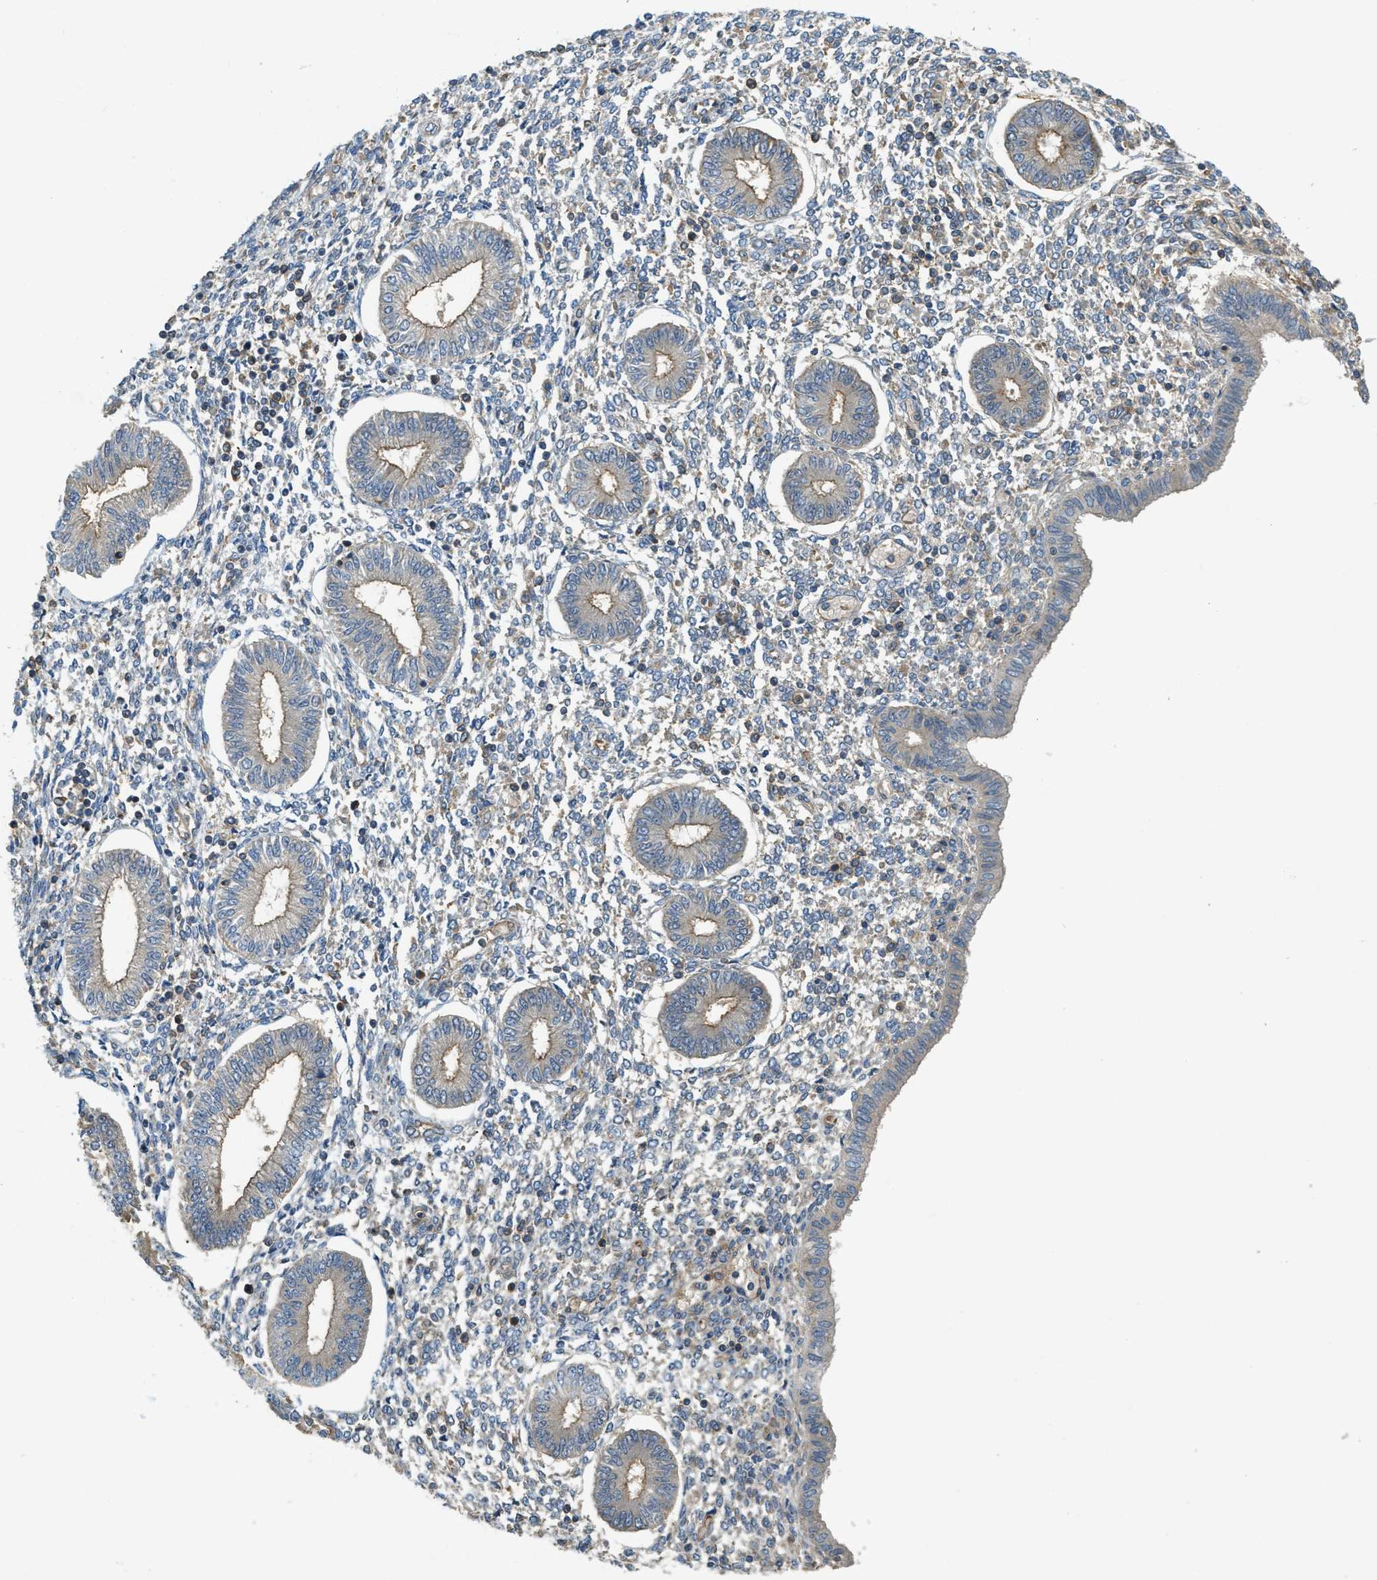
{"staining": {"intensity": "moderate", "quantity": "<25%", "location": "cytoplasmic/membranous"}, "tissue": "endometrium", "cell_type": "Cells in endometrial stroma", "image_type": "normal", "snomed": [{"axis": "morphology", "description": "Normal tissue, NOS"}, {"axis": "topography", "description": "Endometrium"}], "caption": "Immunohistochemical staining of normal endometrium exhibits low levels of moderate cytoplasmic/membranous expression in about <25% of cells in endometrial stroma.", "gene": "BAG4", "patient": {"sex": "female", "age": 50}}